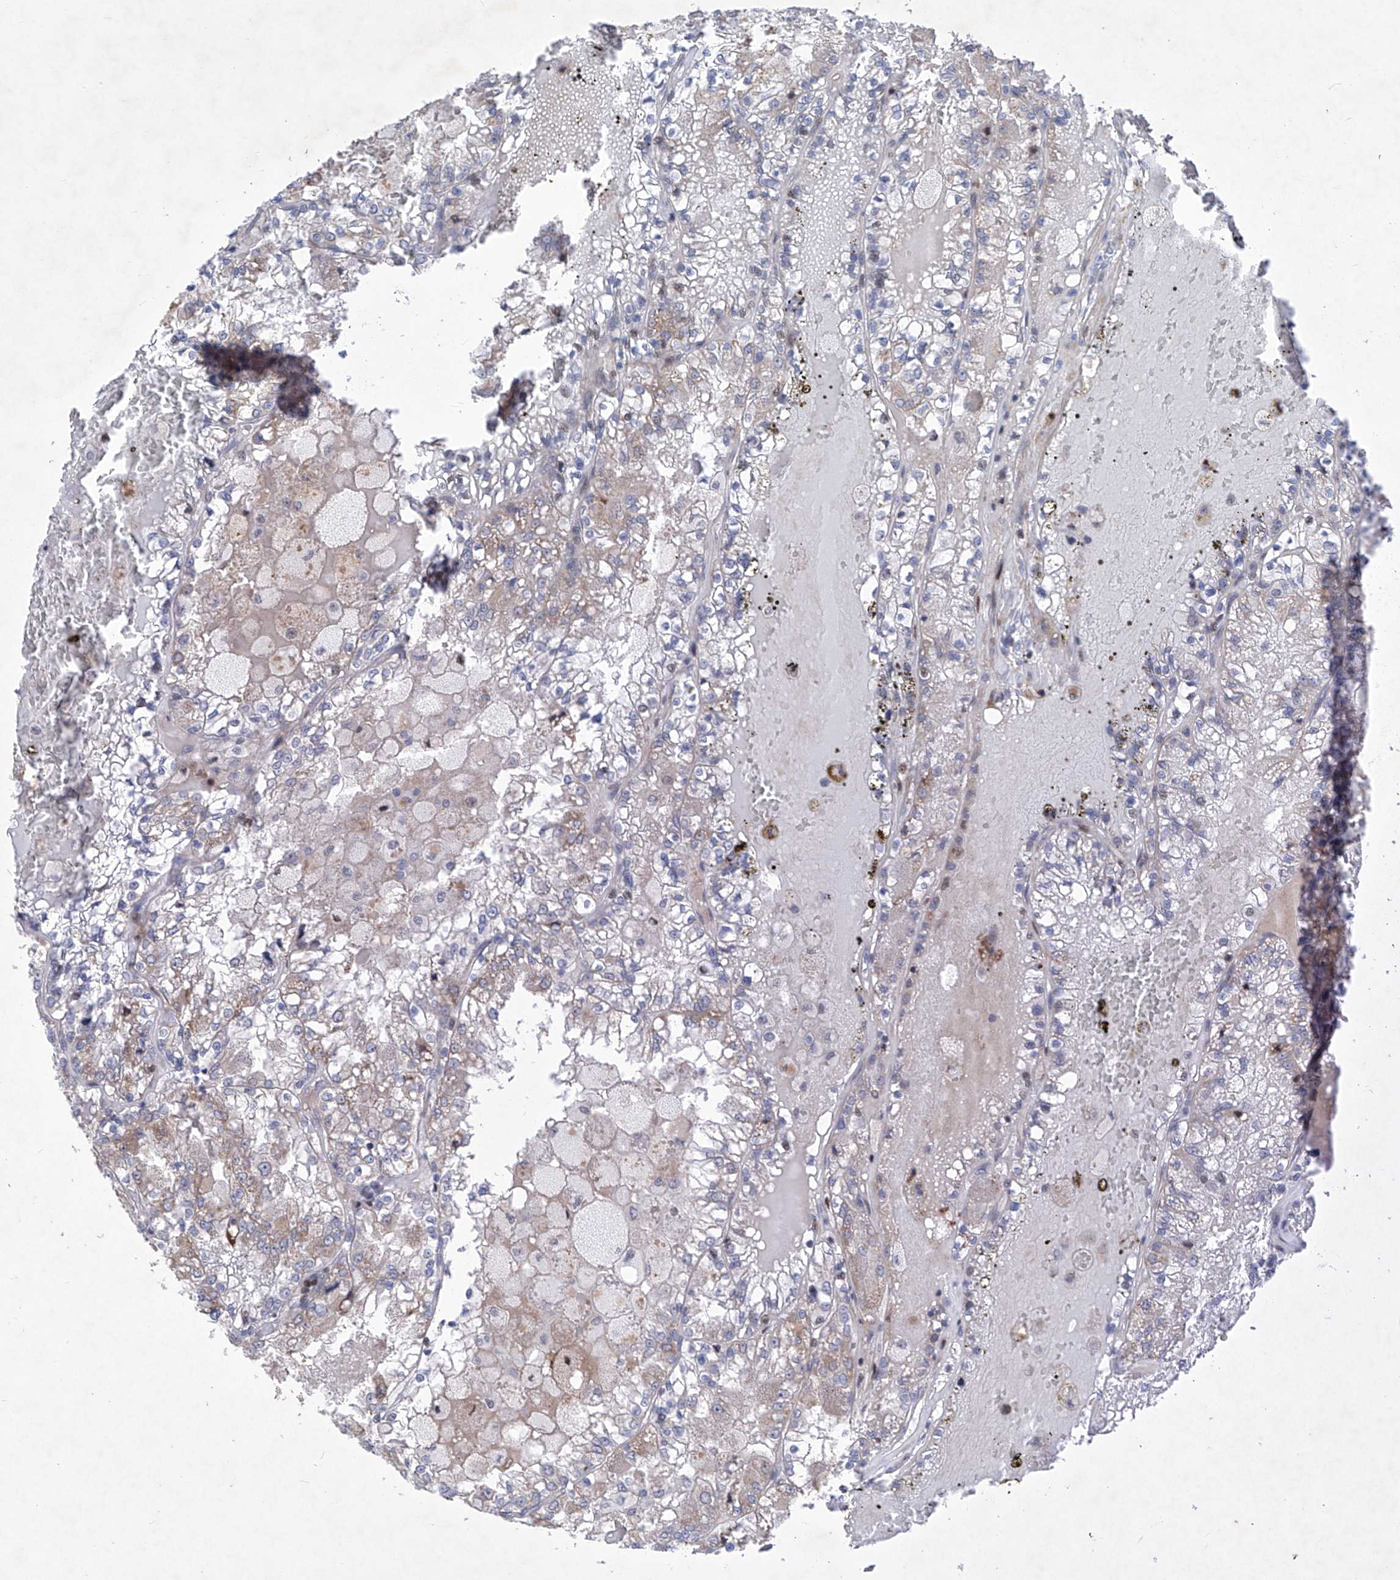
{"staining": {"intensity": "negative", "quantity": "none", "location": "none"}, "tissue": "renal cancer", "cell_type": "Tumor cells", "image_type": "cancer", "snomed": [{"axis": "morphology", "description": "Adenocarcinoma, NOS"}, {"axis": "topography", "description": "Kidney"}], "caption": "A histopathology image of human renal adenocarcinoma is negative for staining in tumor cells.", "gene": "NUFIP1", "patient": {"sex": "female", "age": 56}}